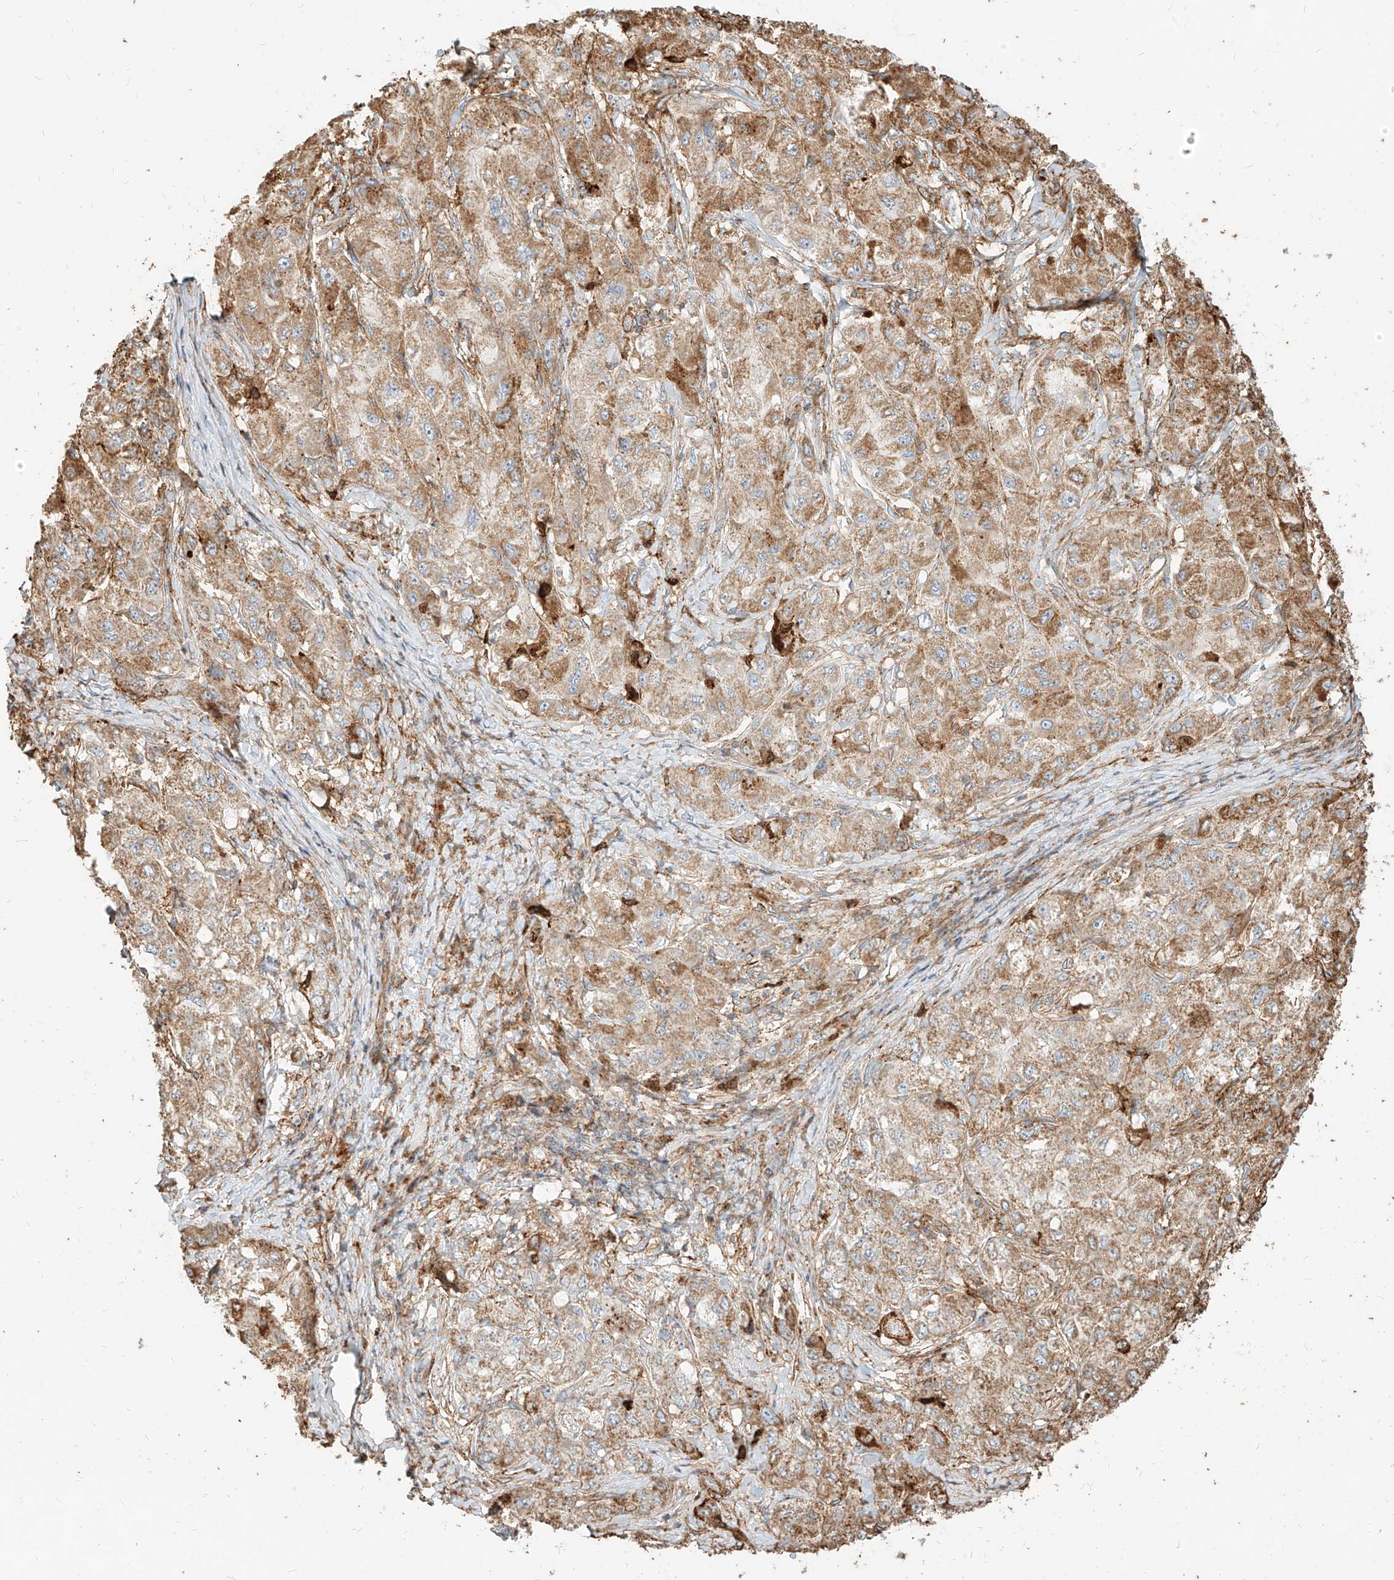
{"staining": {"intensity": "moderate", "quantity": ">75%", "location": "cytoplasmic/membranous"}, "tissue": "liver cancer", "cell_type": "Tumor cells", "image_type": "cancer", "snomed": [{"axis": "morphology", "description": "Carcinoma, Hepatocellular, NOS"}, {"axis": "topography", "description": "Liver"}], "caption": "Brown immunohistochemical staining in human hepatocellular carcinoma (liver) shows moderate cytoplasmic/membranous positivity in approximately >75% of tumor cells.", "gene": "MTX2", "patient": {"sex": "male", "age": 80}}